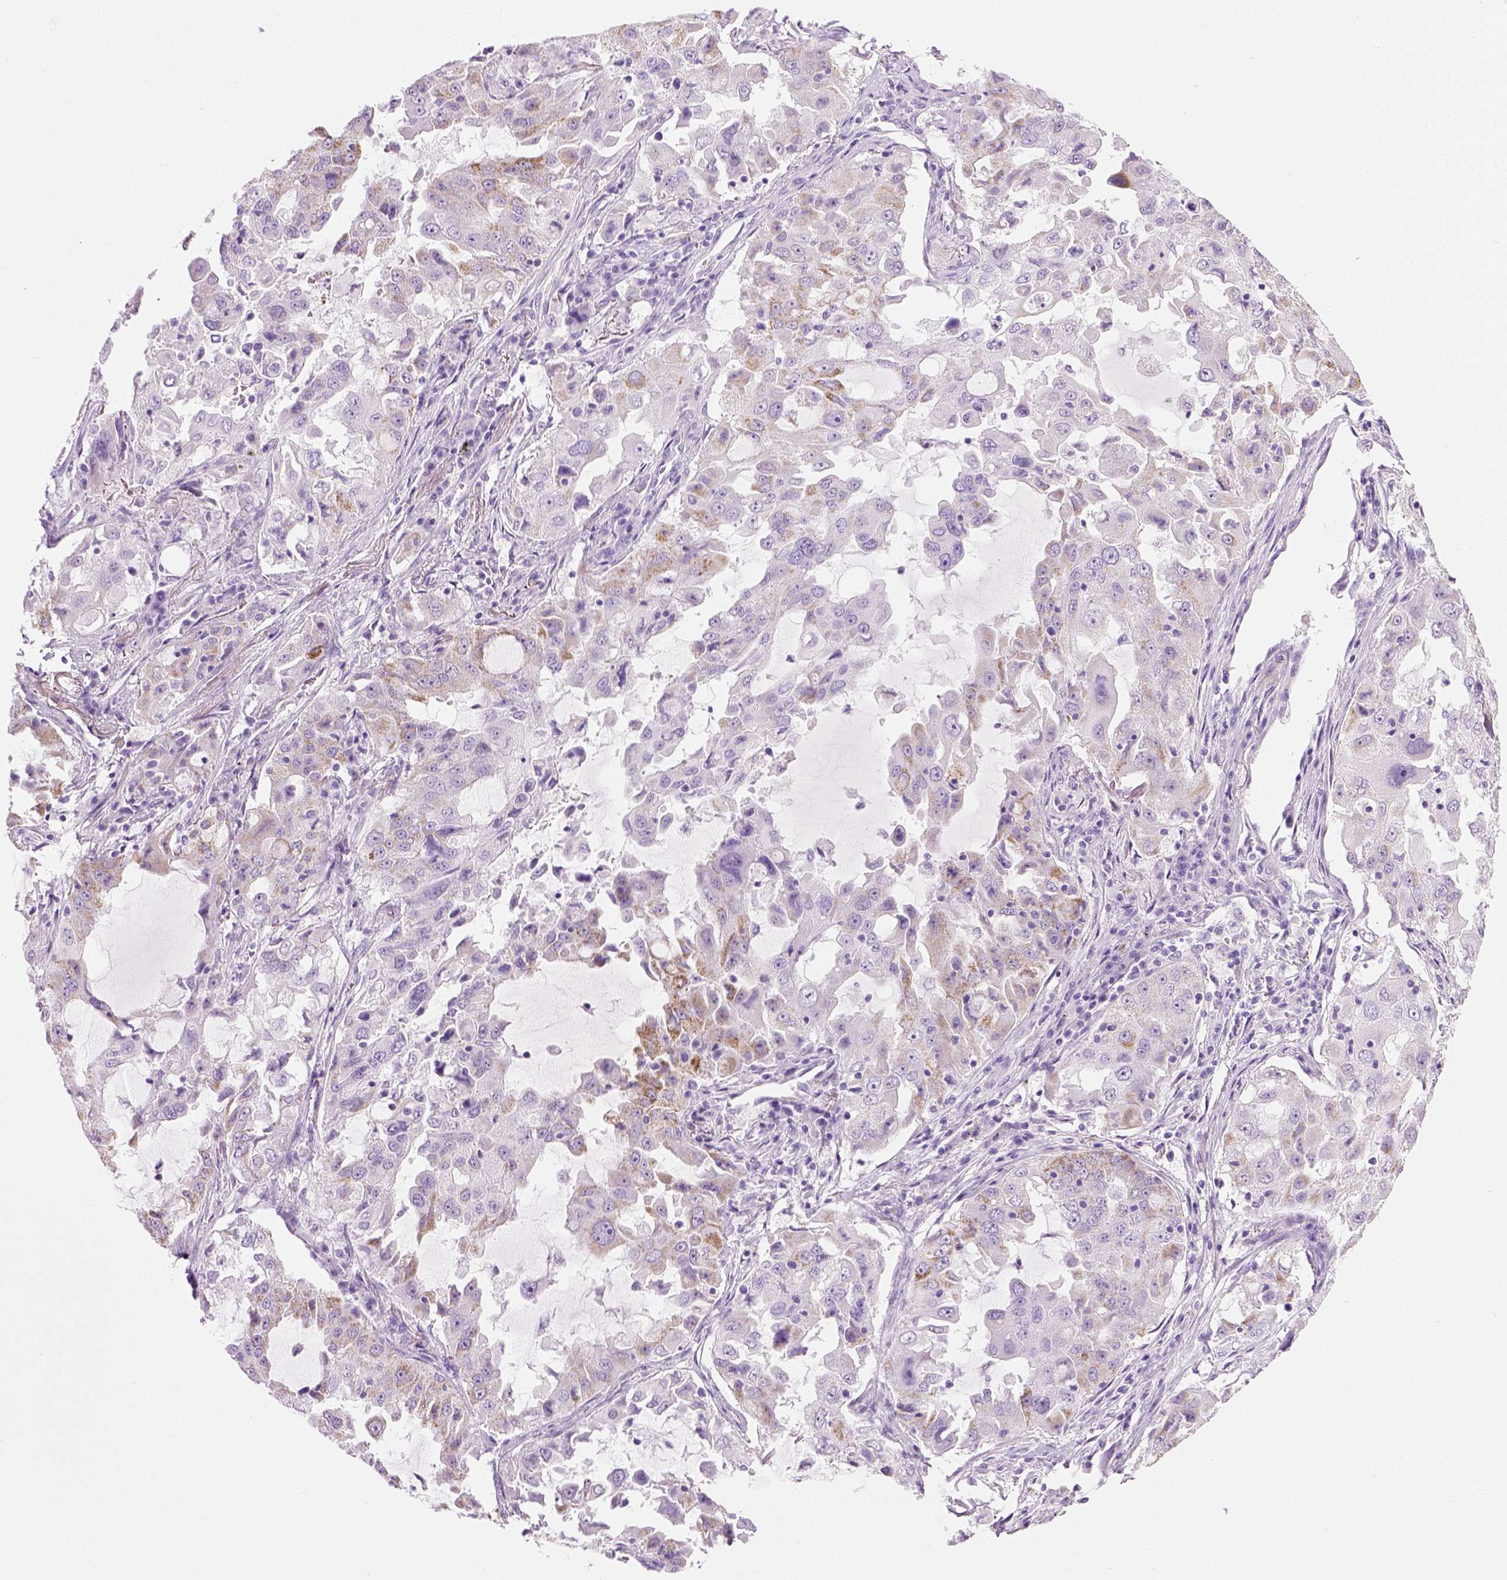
{"staining": {"intensity": "weak", "quantity": "<25%", "location": "cytoplasmic/membranous"}, "tissue": "lung cancer", "cell_type": "Tumor cells", "image_type": "cancer", "snomed": [{"axis": "morphology", "description": "Adenocarcinoma, NOS"}, {"axis": "topography", "description": "Lung"}], "caption": "Immunohistochemistry of human lung adenocarcinoma reveals no staining in tumor cells.", "gene": "CYP24A1", "patient": {"sex": "female", "age": 61}}